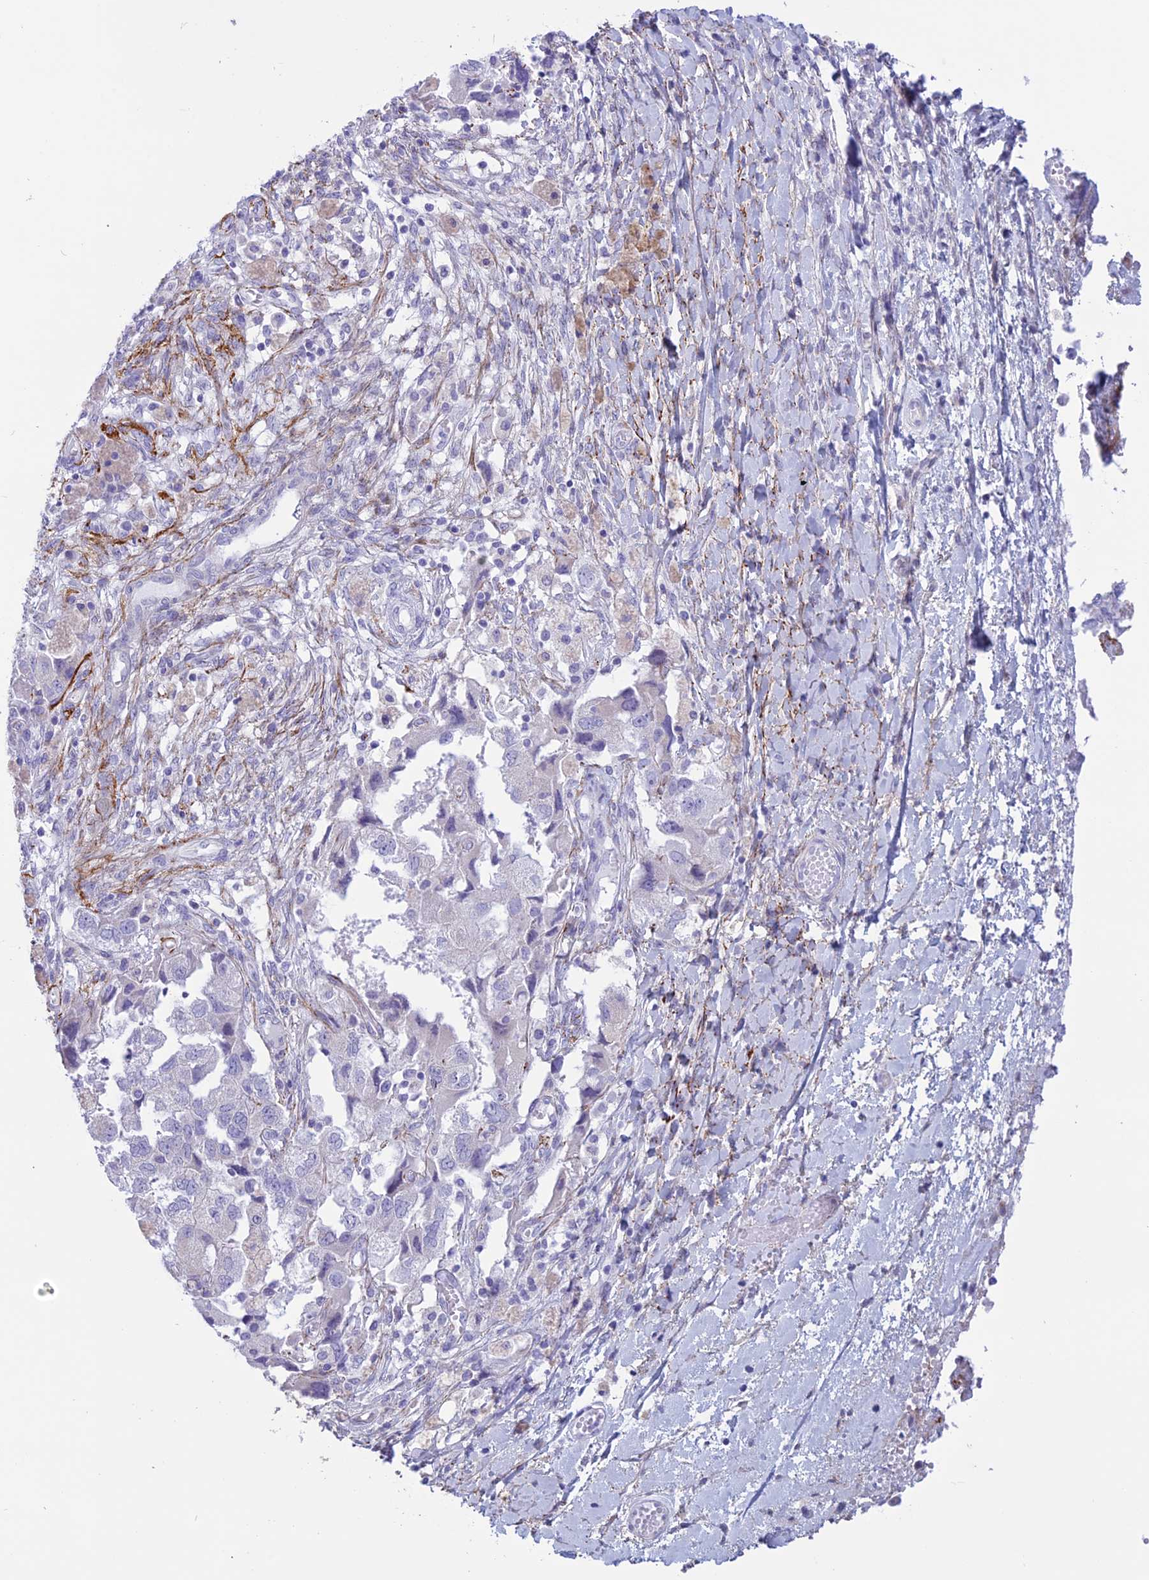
{"staining": {"intensity": "negative", "quantity": "none", "location": "none"}, "tissue": "ovarian cancer", "cell_type": "Tumor cells", "image_type": "cancer", "snomed": [{"axis": "morphology", "description": "Carcinoma, NOS"}, {"axis": "morphology", "description": "Cystadenocarcinoma, serous, NOS"}, {"axis": "topography", "description": "Ovary"}], "caption": "Micrograph shows no significant protein positivity in tumor cells of ovarian cancer (serous cystadenocarcinoma).", "gene": "SPHKAP", "patient": {"sex": "female", "age": 69}}